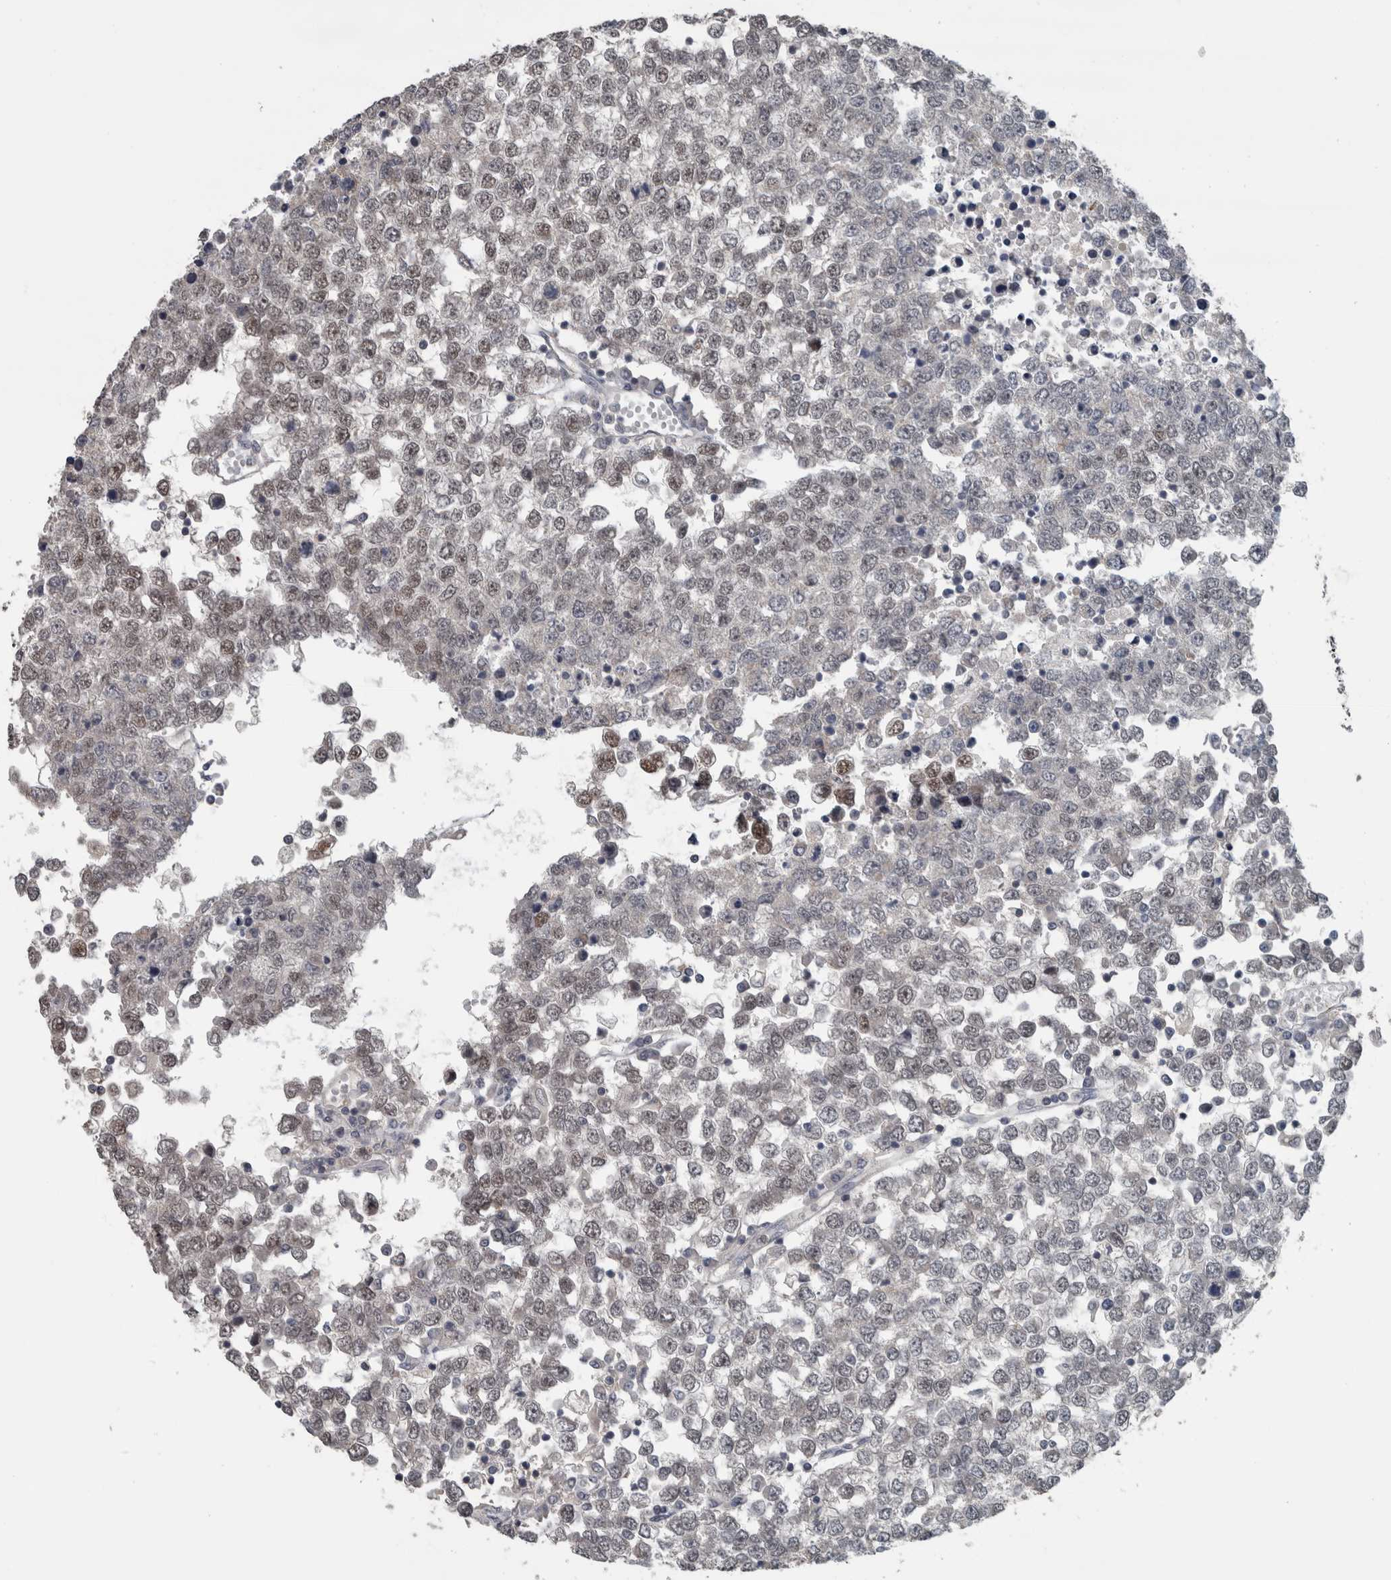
{"staining": {"intensity": "weak", "quantity": "<25%", "location": "nuclear"}, "tissue": "testis cancer", "cell_type": "Tumor cells", "image_type": "cancer", "snomed": [{"axis": "morphology", "description": "Seminoma, NOS"}, {"axis": "topography", "description": "Testis"}], "caption": "Immunohistochemistry (IHC) image of seminoma (testis) stained for a protein (brown), which displays no positivity in tumor cells. (Stains: DAB (3,3'-diaminobenzidine) IHC with hematoxylin counter stain, Microscopy: brightfield microscopy at high magnification).", "gene": "ZBTB21", "patient": {"sex": "male", "age": 65}}